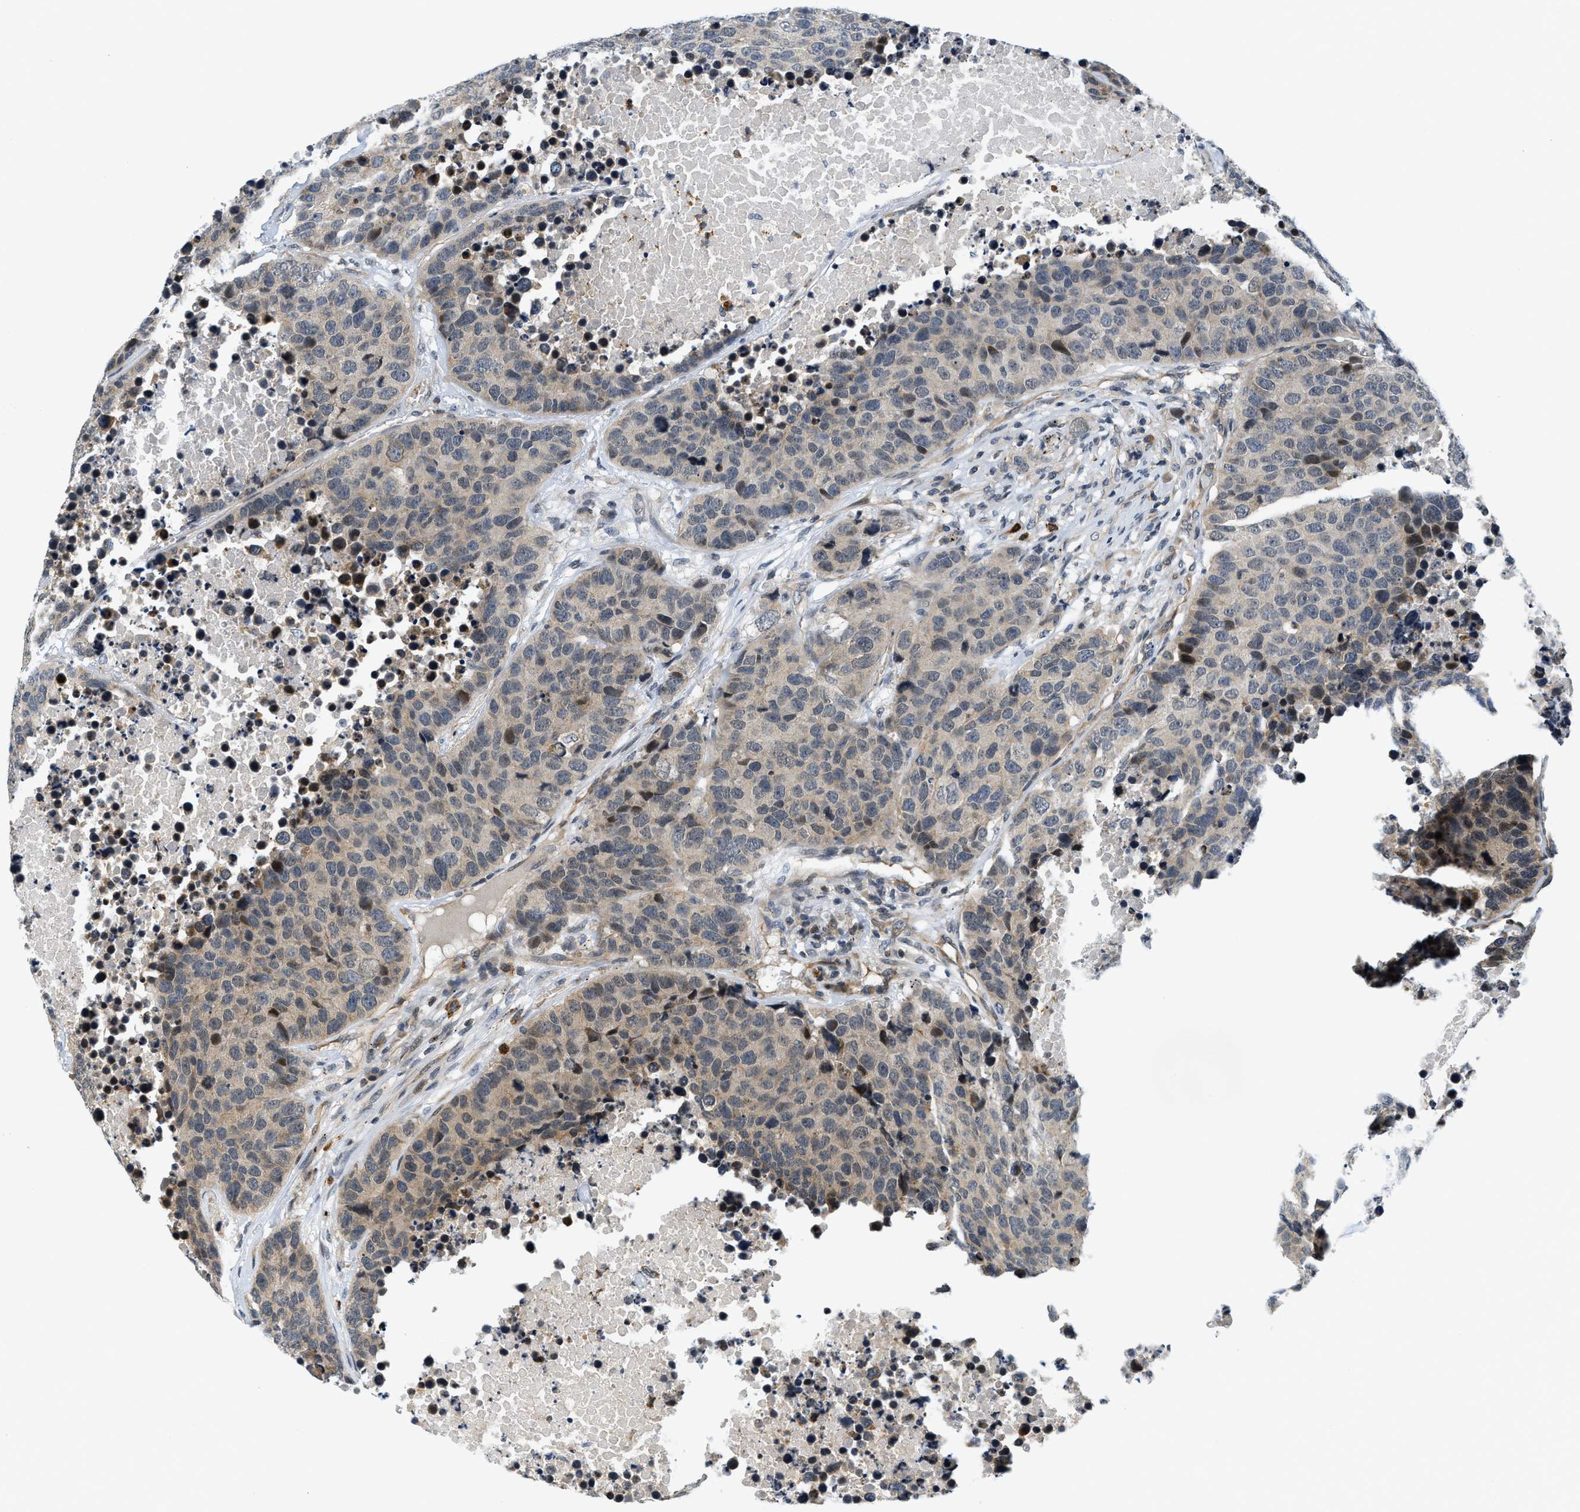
{"staining": {"intensity": "moderate", "quantity": "25%-75%", "location": "cytoplasmic/membranous"}, "tissue": "carcinoid", "cell_type": "Tumor cells", "image_type": "cancer", "snomed": [{"axis": "morphology", "description": "Carcinoid, malignant, NOS"}, {"axis": "topography", "description": "Lung"}], "caption": "A histopathology image showing moderate cytoplasmic/membranous expression in approximately 25%-75% of tumor cells in carcinoid, as visualized by brown immunohistochemical staining.", "gene": "KMT2A", "patient": {"sex": "male", "age": 60}}